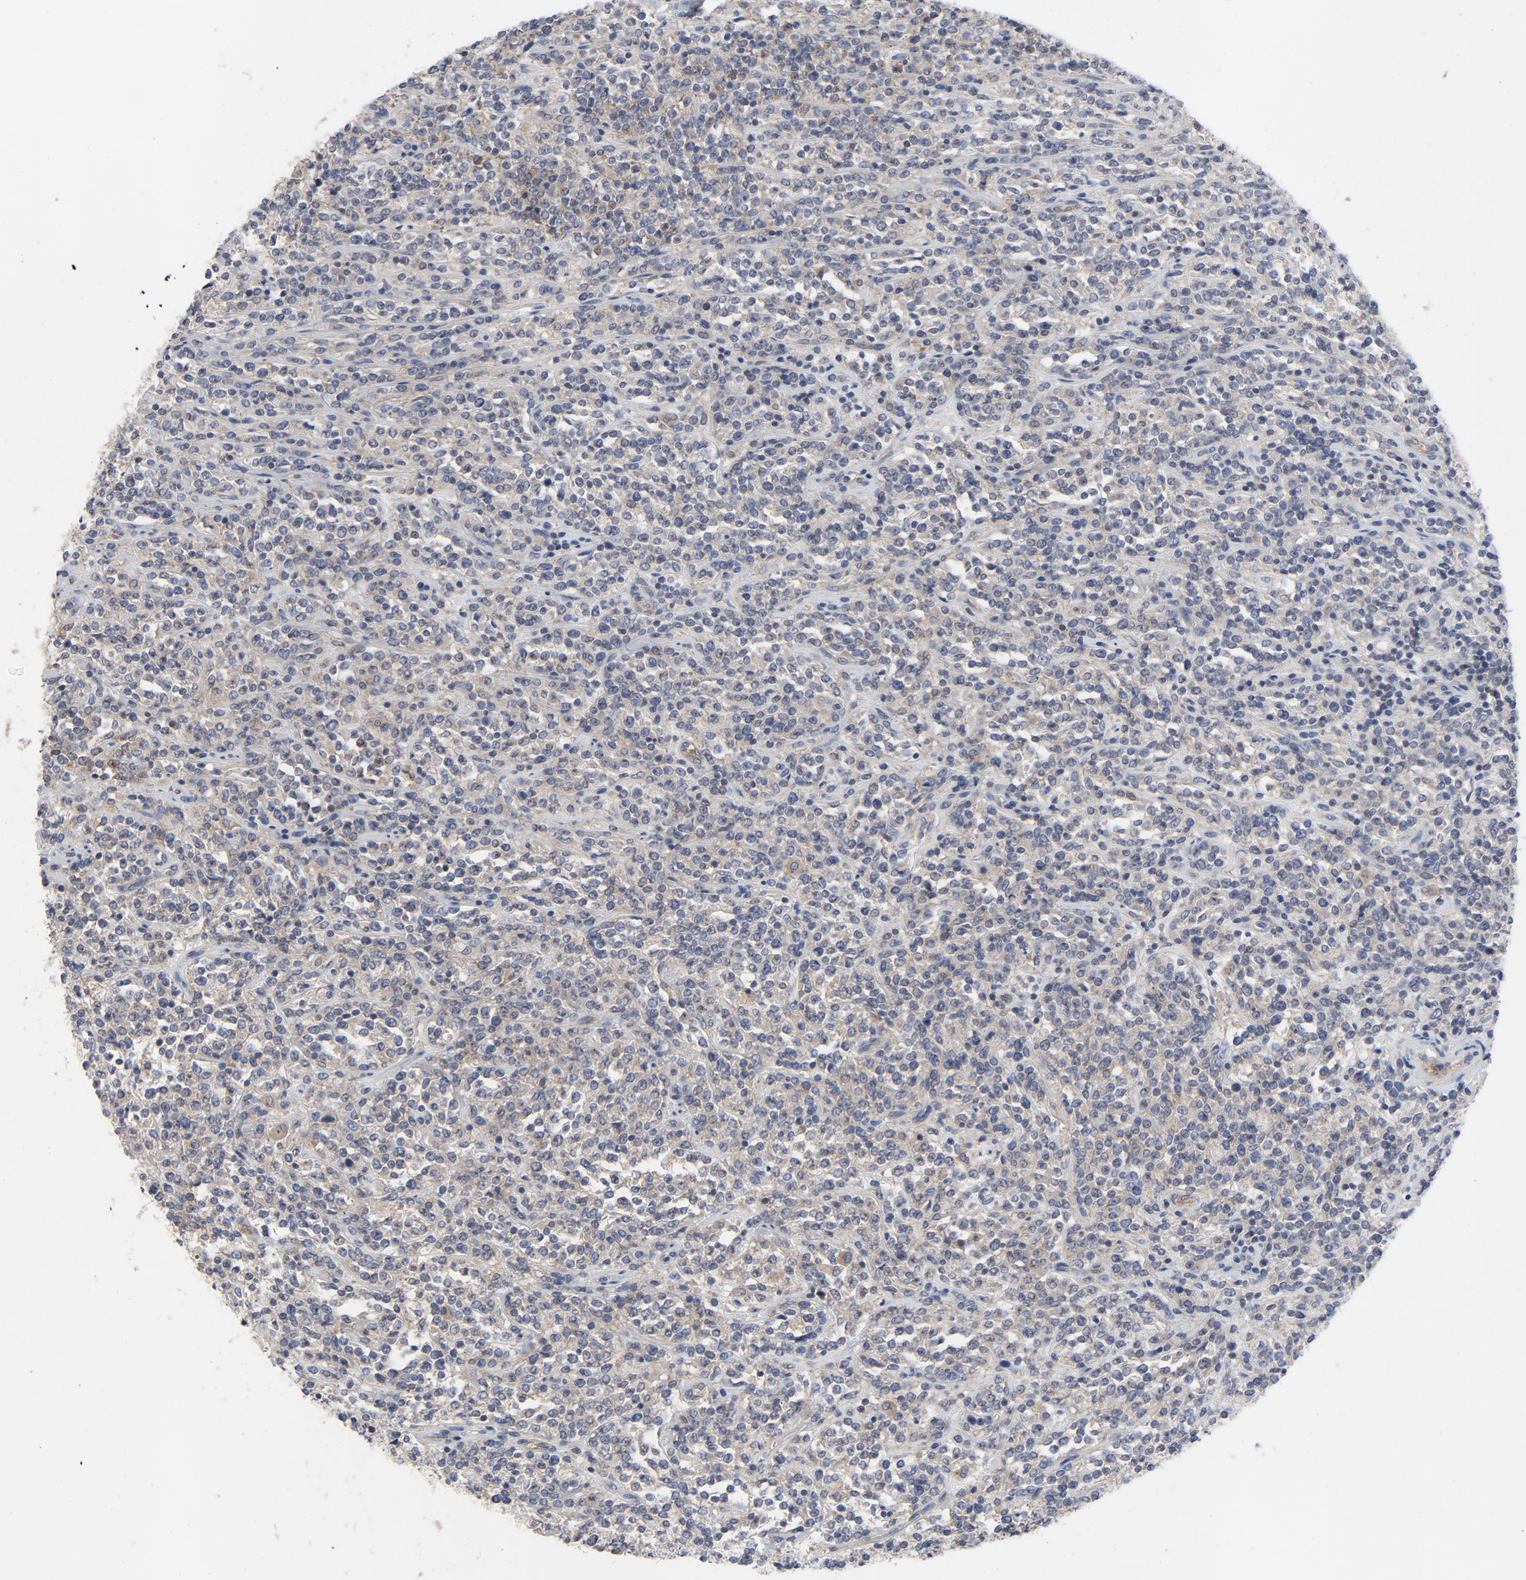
{"staining": {"intensity": "weak", "quantity": ">75%", "location": "cytoplasmic/membranous"}, "tissue": "lymphoma", "cell_type": "Tumor cells", "image_type": "cancer", "snomed": [{"axis": "morphology", "description": "Malignant lymphoma, non-Hodgkin's type, High grade"}, {"axis": "topography", "description": "Soft tissue"}], "caption": "A high-resolution histopathology image shows immunohistochemistry staining of high-grade malignant lymphoma, non-Hodgkin's type, which displays weak cytoplasmic/membranous staining in about >75% of tumor cells.", "gene": "DYNLT3", "patient": {"sex": "male", "age": 18}}